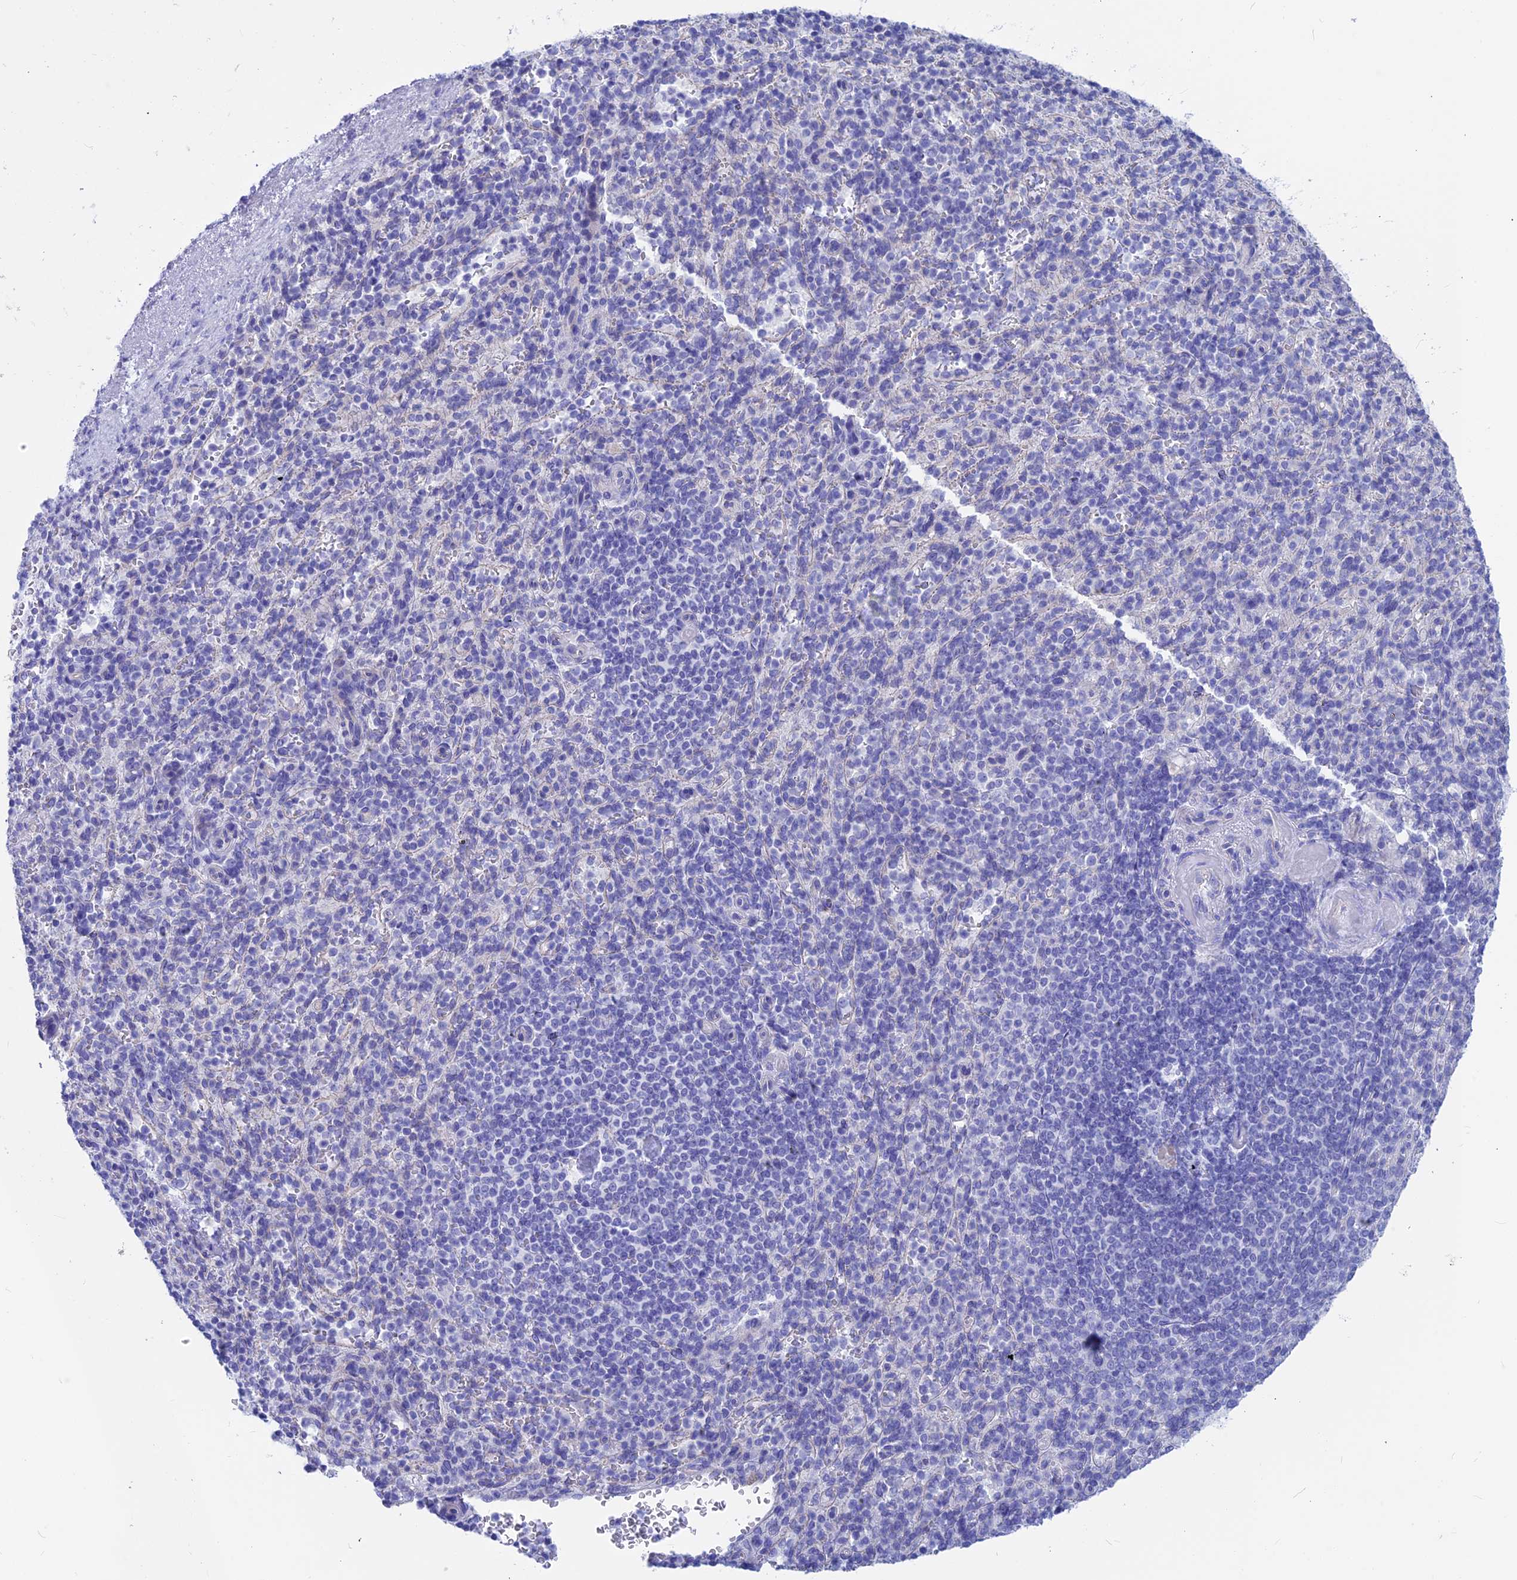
{"staining": {"intensity": "negative", "quantity": "none", "location": "none"}, "tissue": "spleen", "cell_type": "Cells in red pulp", "image_type": "normal", "snomed": [{"axis": "morphology", "description": "Normal tissue, NOS"}, {"axis": "topography", "description": "Spleen"}], "caption": "Cells in red pulp show no significant staining in unremarkable spleen. (DAB immunohistochemistry, high magnification).", "gene": "GNGT2", "patient": {"sex": "female", "age": 74}}